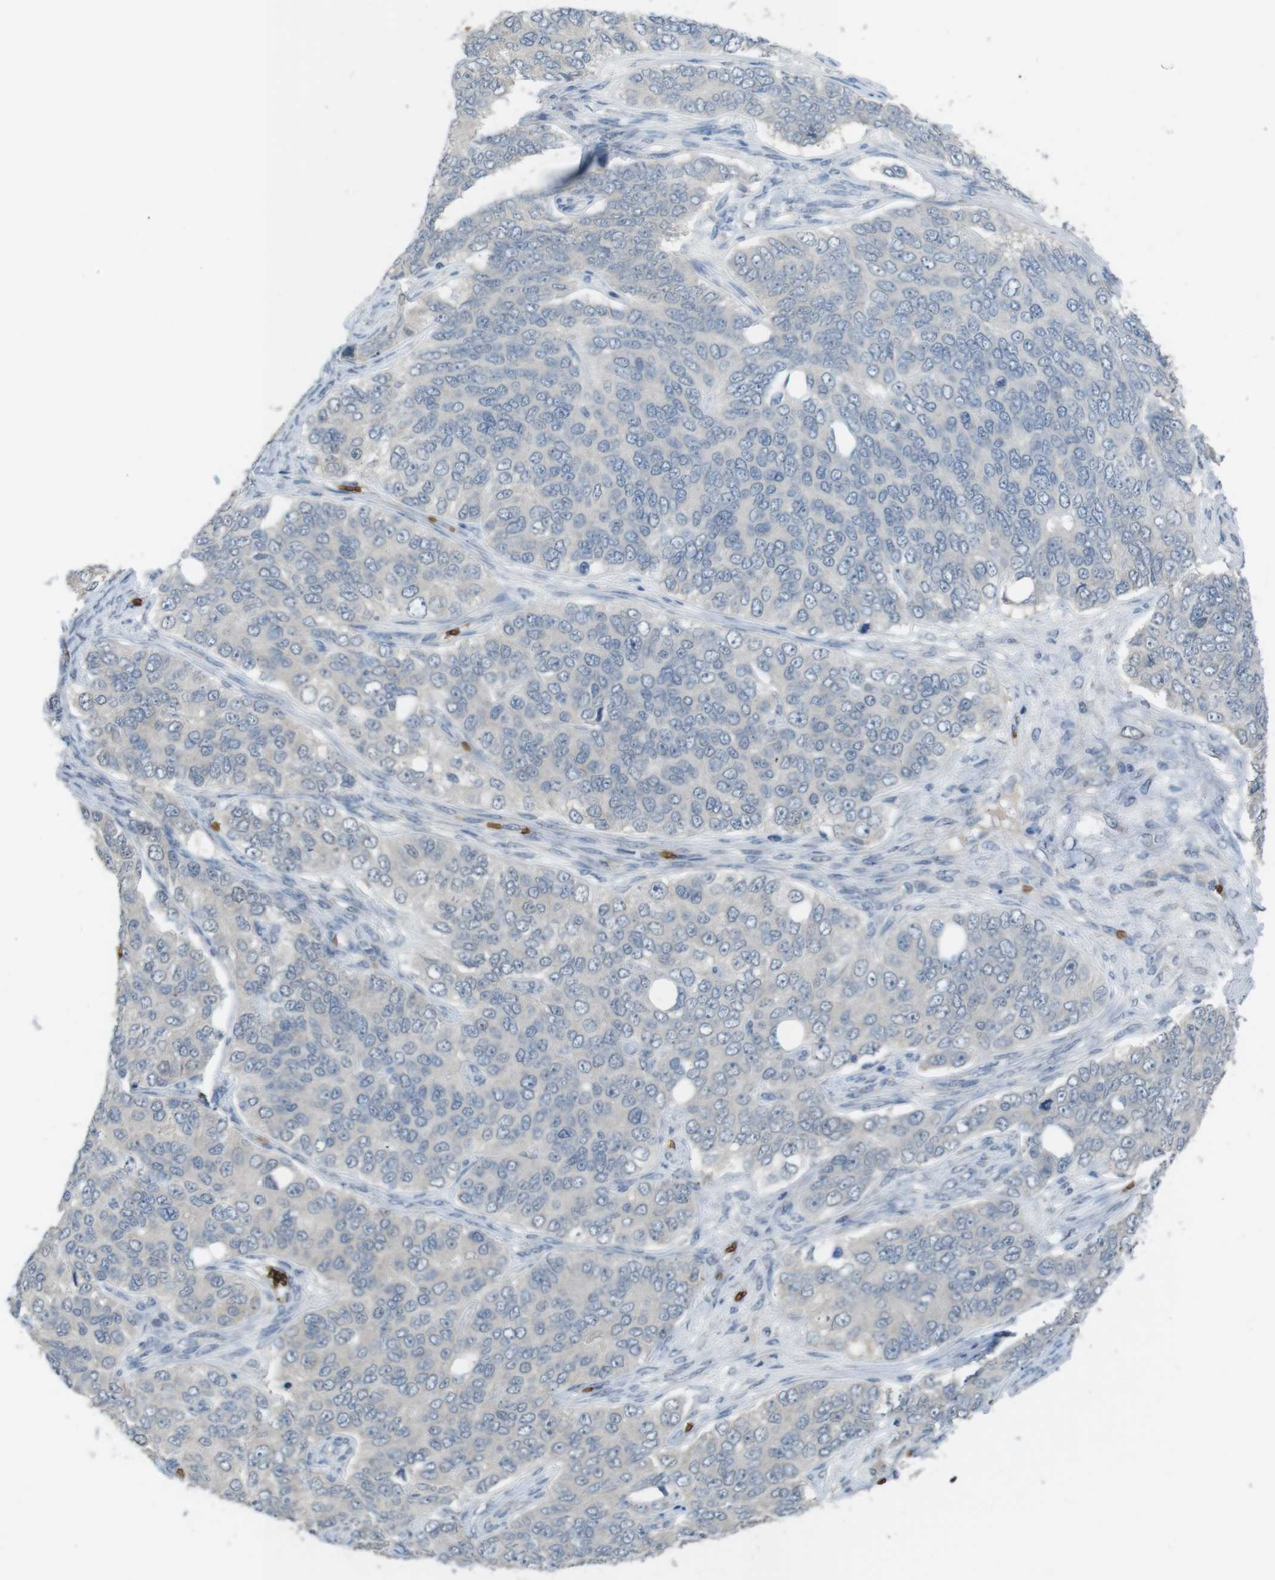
{"staining": {"intensity": "negative", "quantity": "none", "location": "none"}, "tissue": "ovarian cancer", "cell_type": "Tumor cells", "image_type": "cancer", "snomed": [{"axis": "morphology", "description": "Carcinoma, endometroid"}, {"axis": "topography", "description": "Ovary"}], "caption": "Tumor cells show no significant positivity in ovarian cancer.", "gene": "GYPA", "patient": {"sex": "female", "age": 51}}